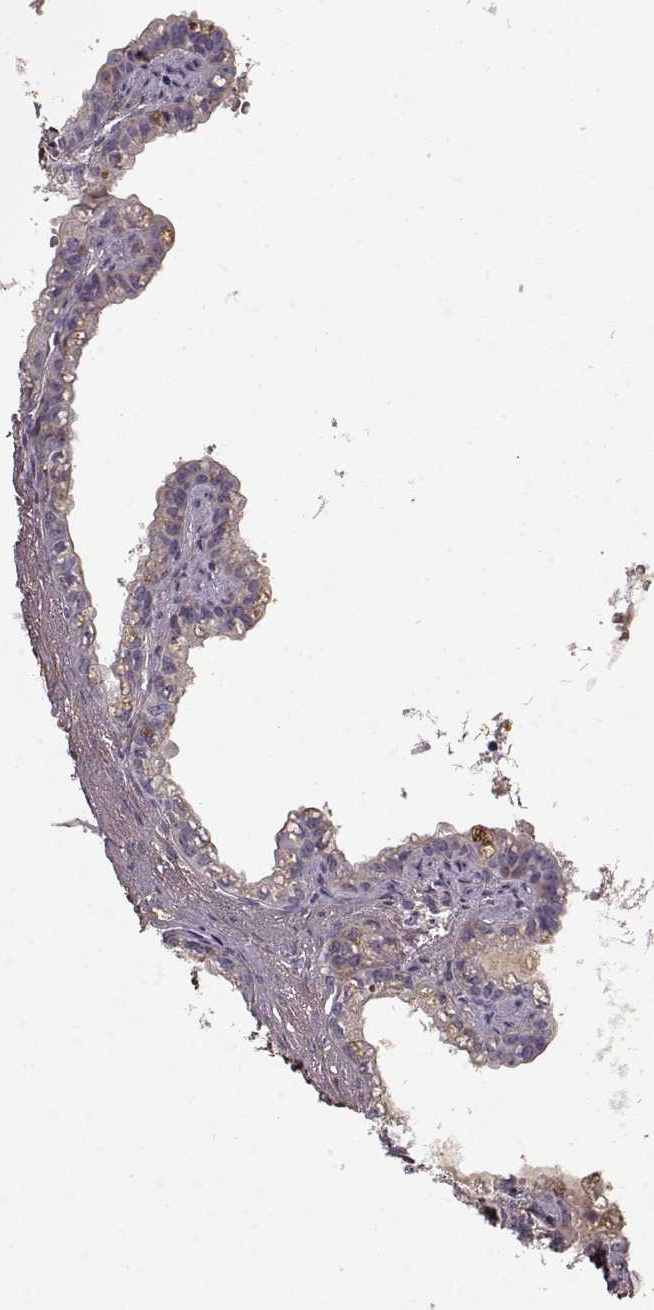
{"staining": {"intensity": "negative", "quantity": "none", "location": "none"}, "tissue": "seminal vesicle", "cell_type": "Glandular cells", "image_type": "normal", "snomed": [{"axis": "morphology", "description": "Normal tissue, NOS"}, {"axis": "morphology", "description": "Urothelial carcinoma, NOS"}, {"axis": "topography", "description": "Urinary bladder"}, {"axis": "topography", "description": "Seminal veicle"}], "caption": "The image displays no staining of glandular cells in unremarkable seminal vesicle. The staining was performed using DAB (3,3'-diaminobenzidine) to visualize the protein expression in brown, while the nuclei were stained in blue with hematoxylin (Magnification: 20x).", "gene": "LUM", "patient": {"sex": "male", "age": 76}}